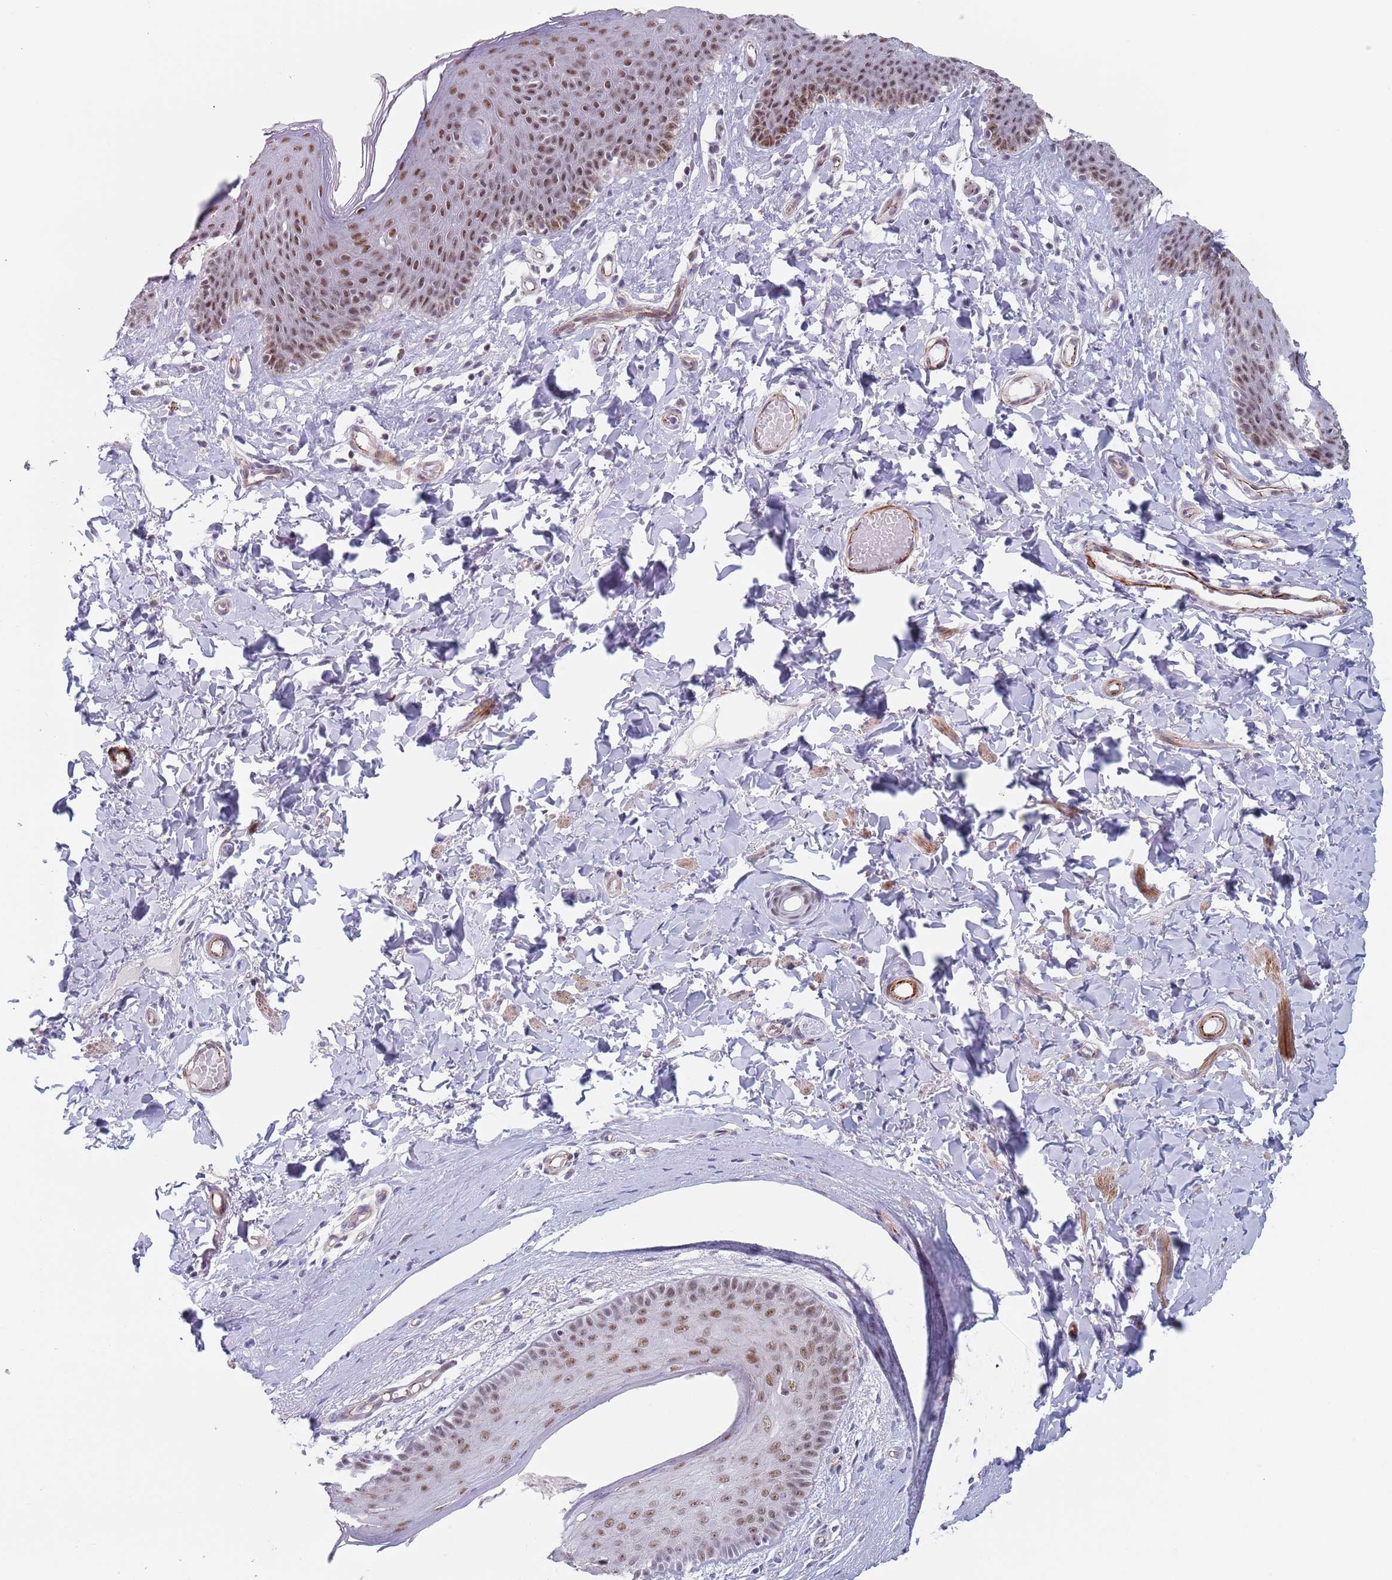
{"staining": {"intensity": "moderate", "quantity": ">75%", "location": "nuclear"}, "tissue": "skin", "cell_type": "Epidermal cells", "image_type": "normal", "snomed": [{"axis": "morphology", "description": "Normal tissue, NOS"}, {"axis": "topography", "description": "Vulva"}], "caption": "Skin stained with immunohistochemistry demonstrates moderate nuclear positivity in approximately >75% of epidermal cells.", "gene": "OR5A2", "patient": {"sex": "female", "age": 66}}